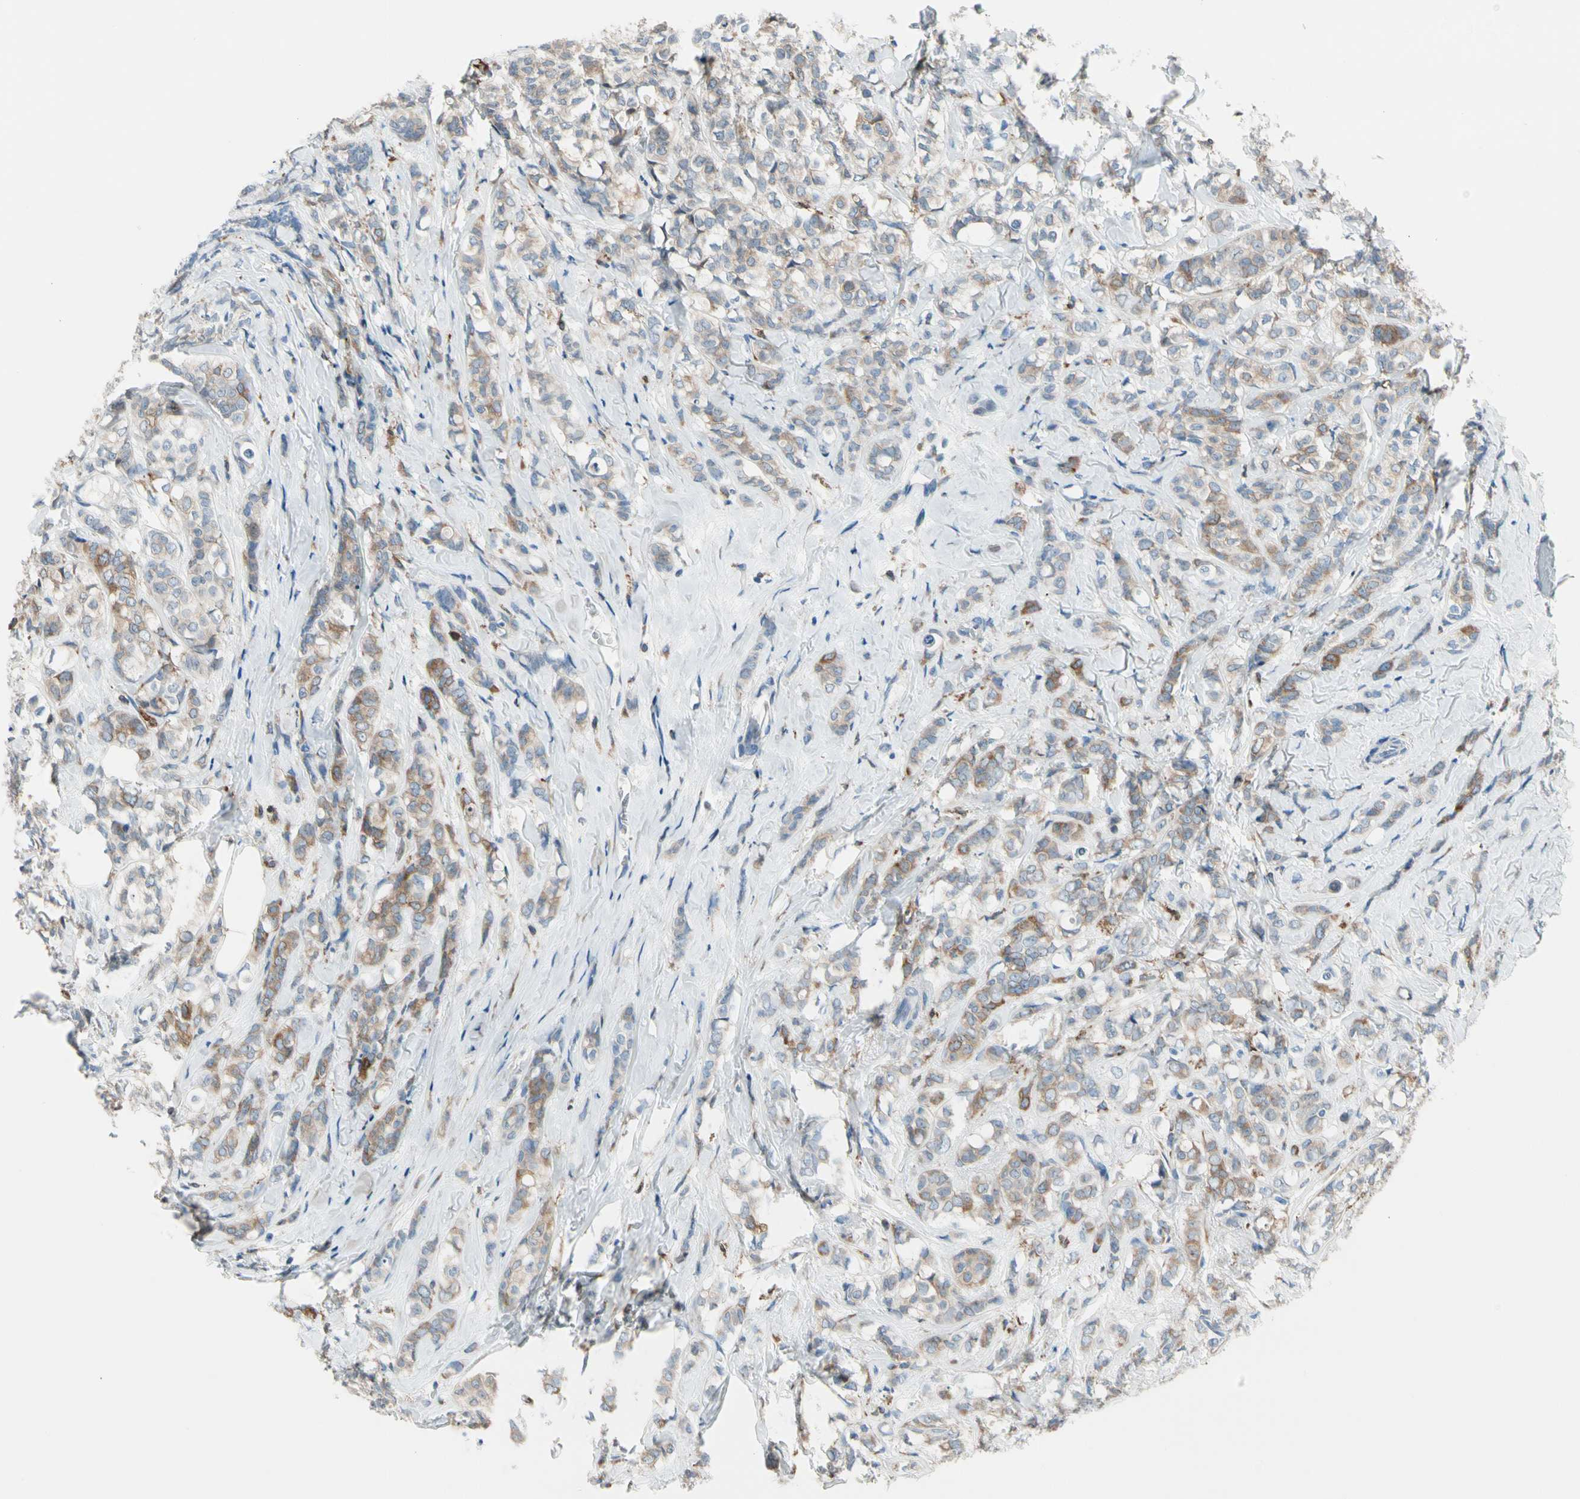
{"staining": {"intensity": "moderate", "quantity": "25%-75%", "location": "cytoplasmic/membranous"}, "tissue": "breast cancer", "cell_type": "Tumor cells", "image_type": "cancer", "snomed": [{"axis": "morphology", "description": "Lobular carcinoma"}, {"axis": "topography", "description": "Breast"}], "caption": "A photomicrograph of breast cancer (lobular carcinoma) stained for a protein exhibits moderate cytoplasmic/membranous brown staining in tumor cells.", "gene": "LRPAP1", "patient": {"sex": "female", "age": 60}}